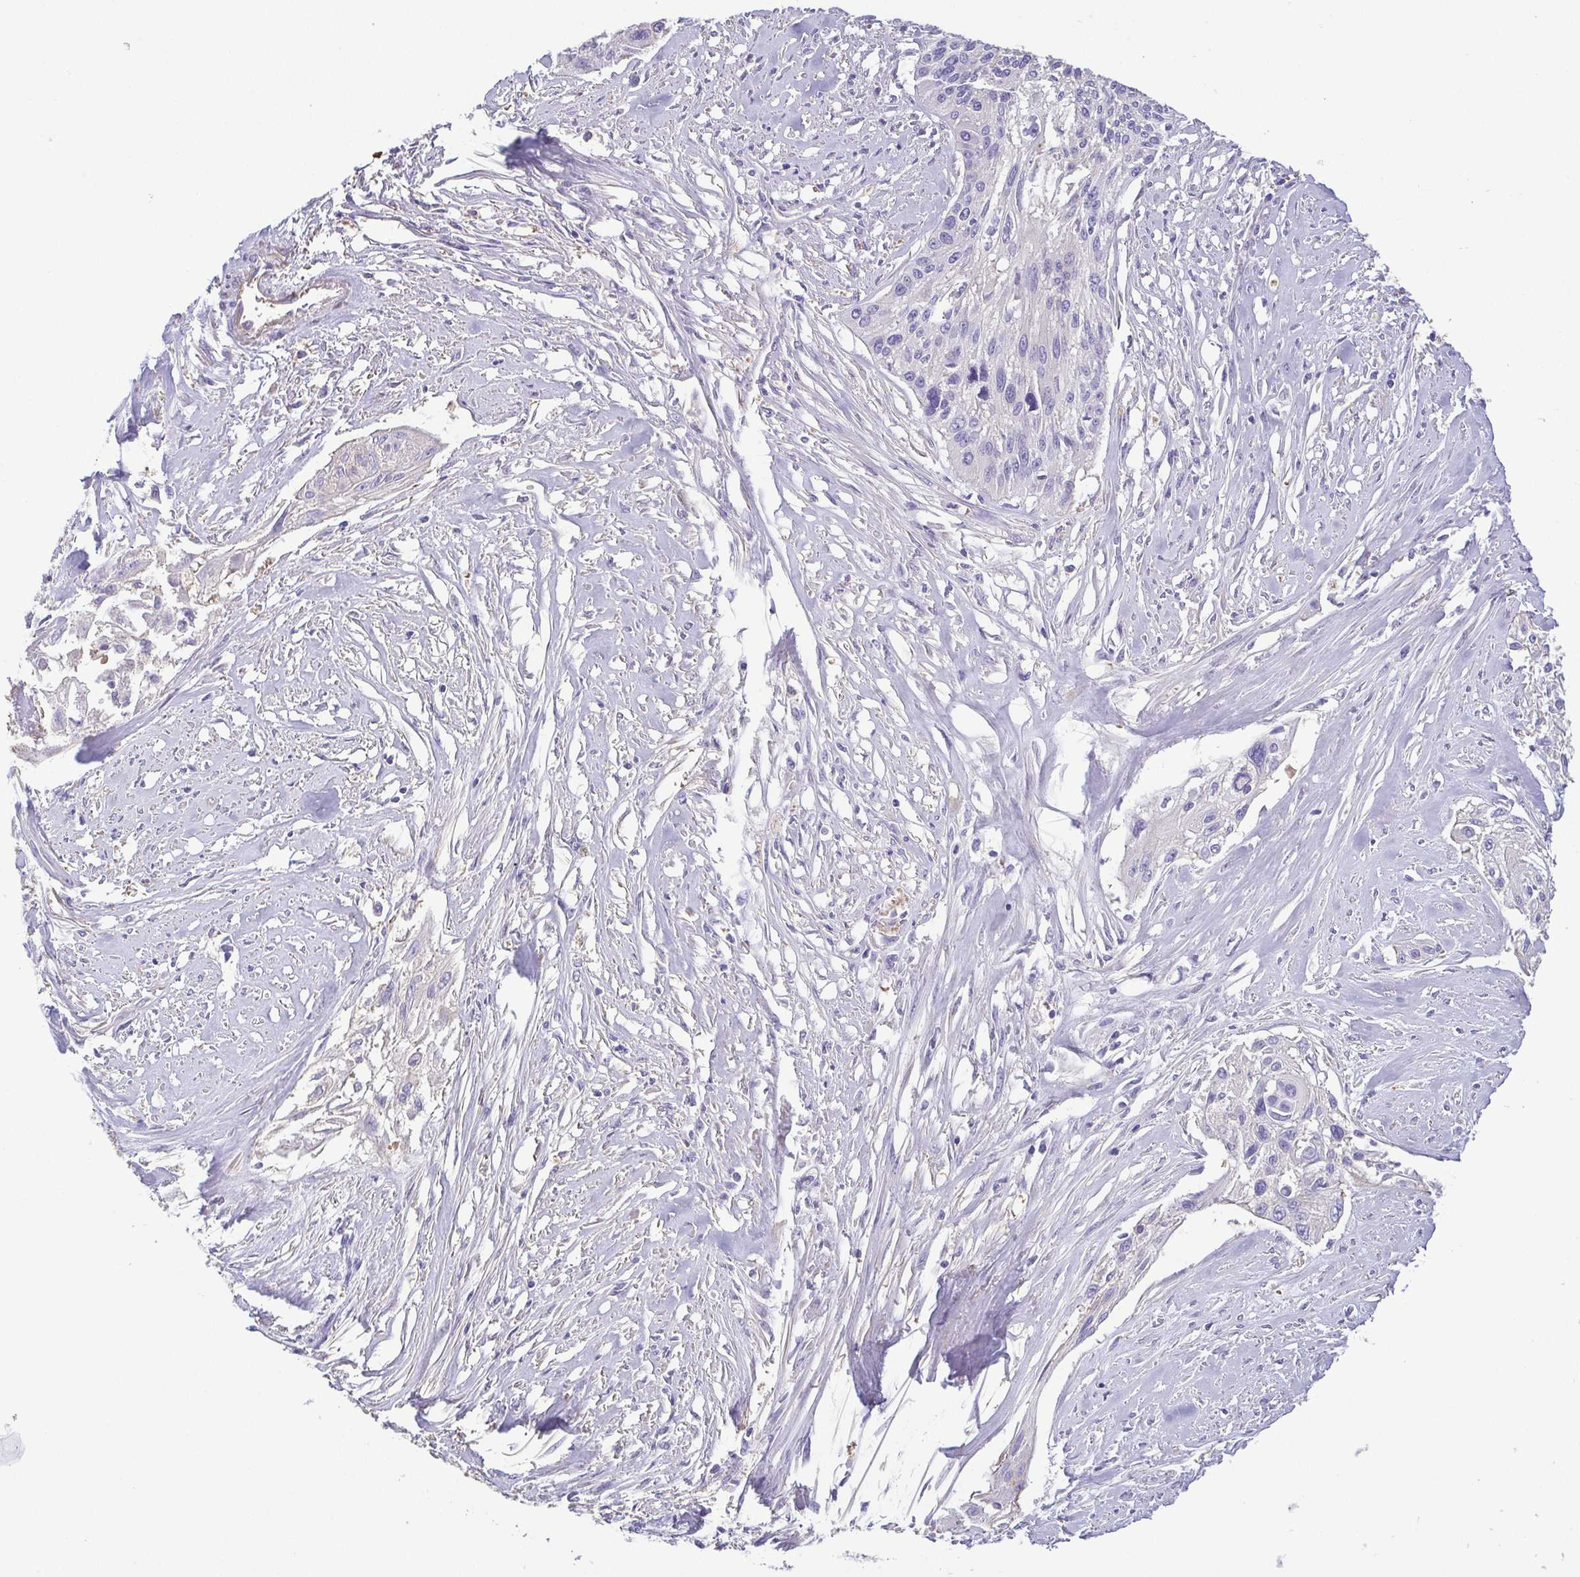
{"staining": {"intensity": "negative", "quantity": "none", "location": "none"}, "tissue": "cervical cancer", "cell_type": "Tumor cells", "image_type": "cancer", "snomed": [{"axis": "morphology", "description": "Squamous cell carcinoma, NOS"}, {"axis": "topography", "description": "Cervix"}], "caption": "Tumor cells are negative for brown protein staining in cervical cancer.", "gene": "MYL6", "patient": {"sex": "female", "age": 49}}